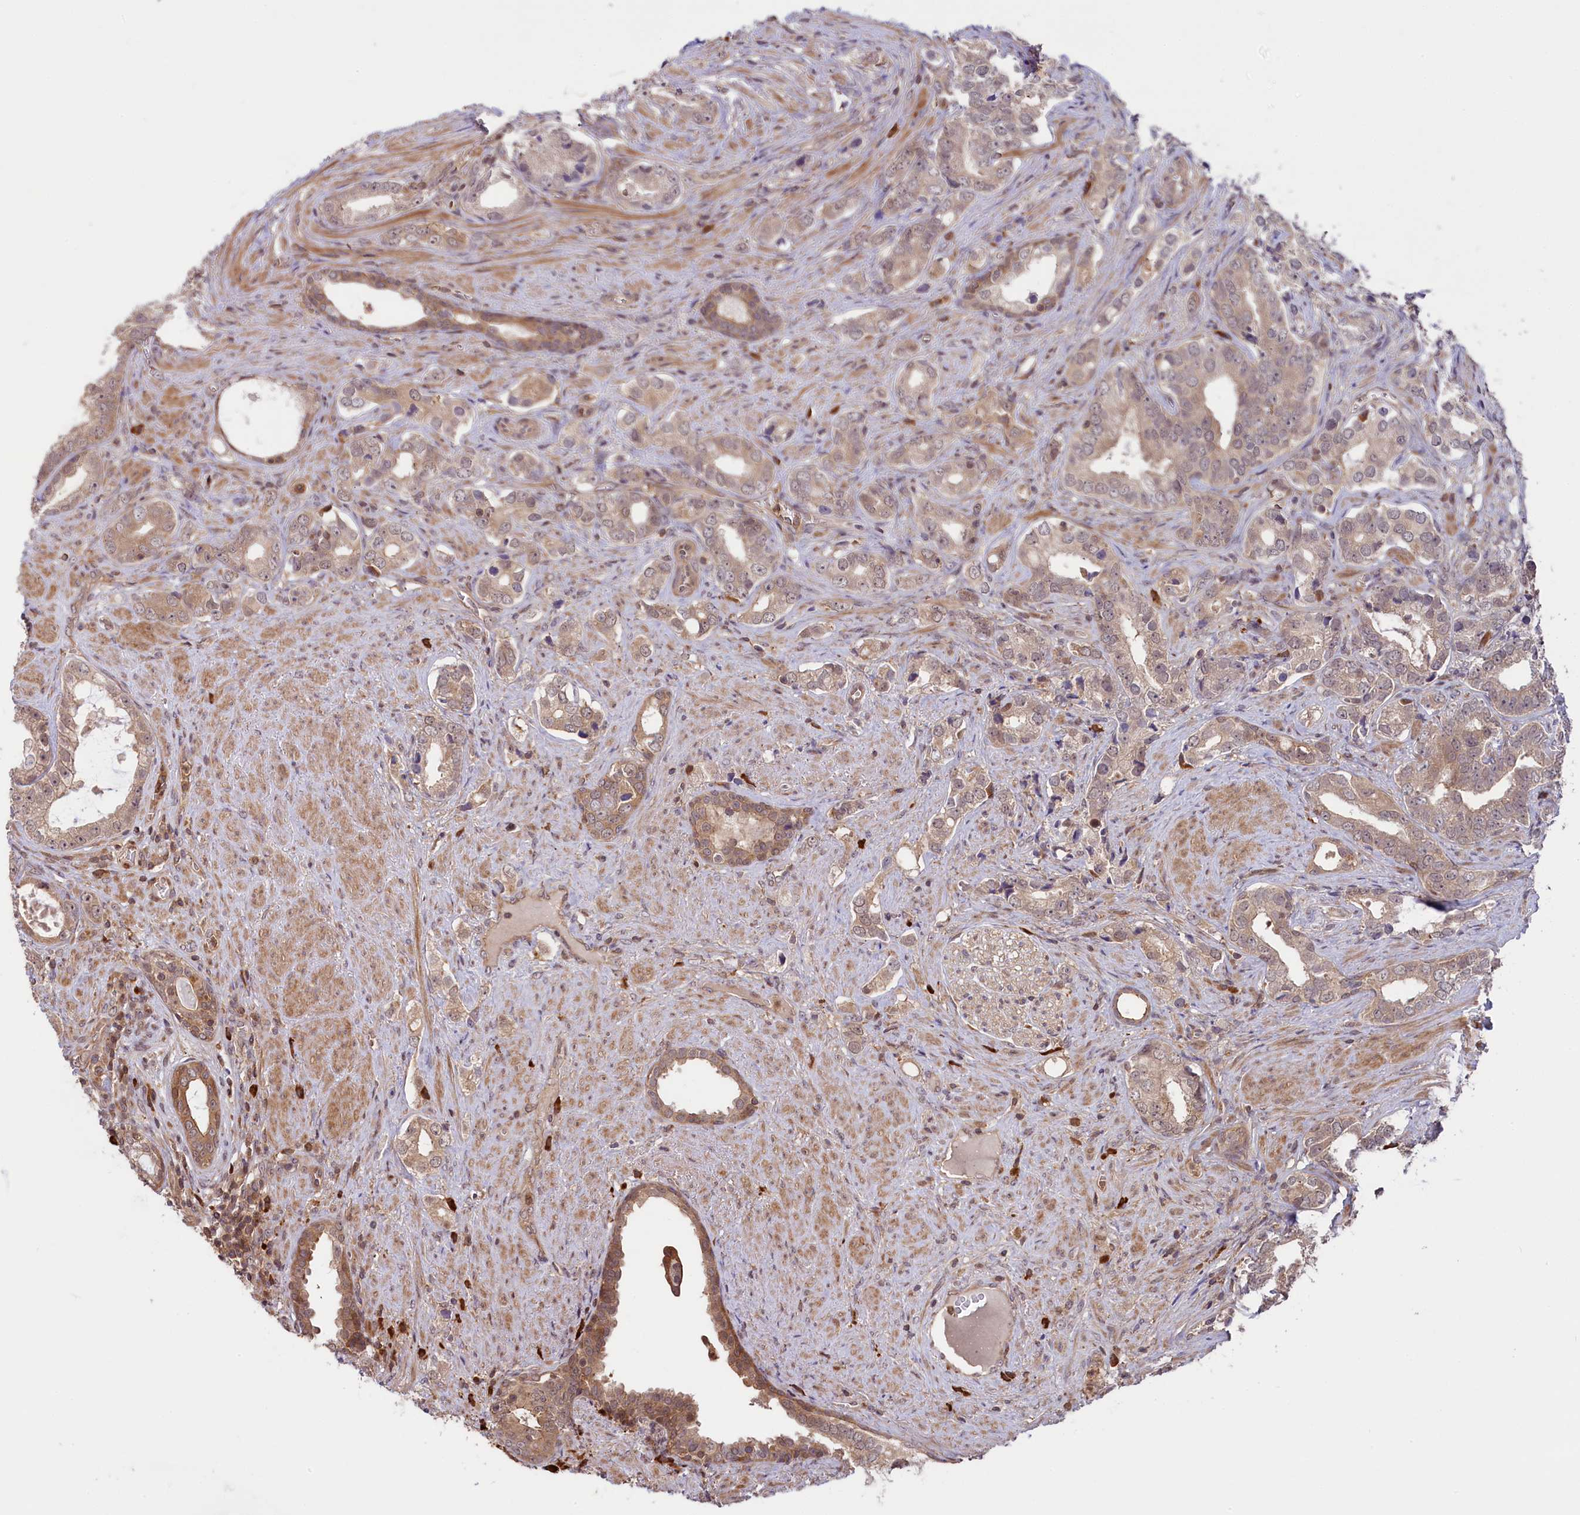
{"staining": {"intensity": "weak", "quantity": "25%-75%", "location": "cytoplasmic/membranous,nuclear"}, "tissue": "prostate cancer", "cell_type": "Tumor cells", "image_type": "cancer", "snomed": [{"axis": "morphology", "description": "Adenocarcinoma, High grade"}, {"axis": "topography", "description": "Prostate"}], "caption": "Protein staining of prostate cancer tissue shows weak cytoplasmic/membranous and nuclear staining in about 25%-75% of tumor cells.", "gene": "RIC8A", "patient": {"sex": "male", "age": 67}}